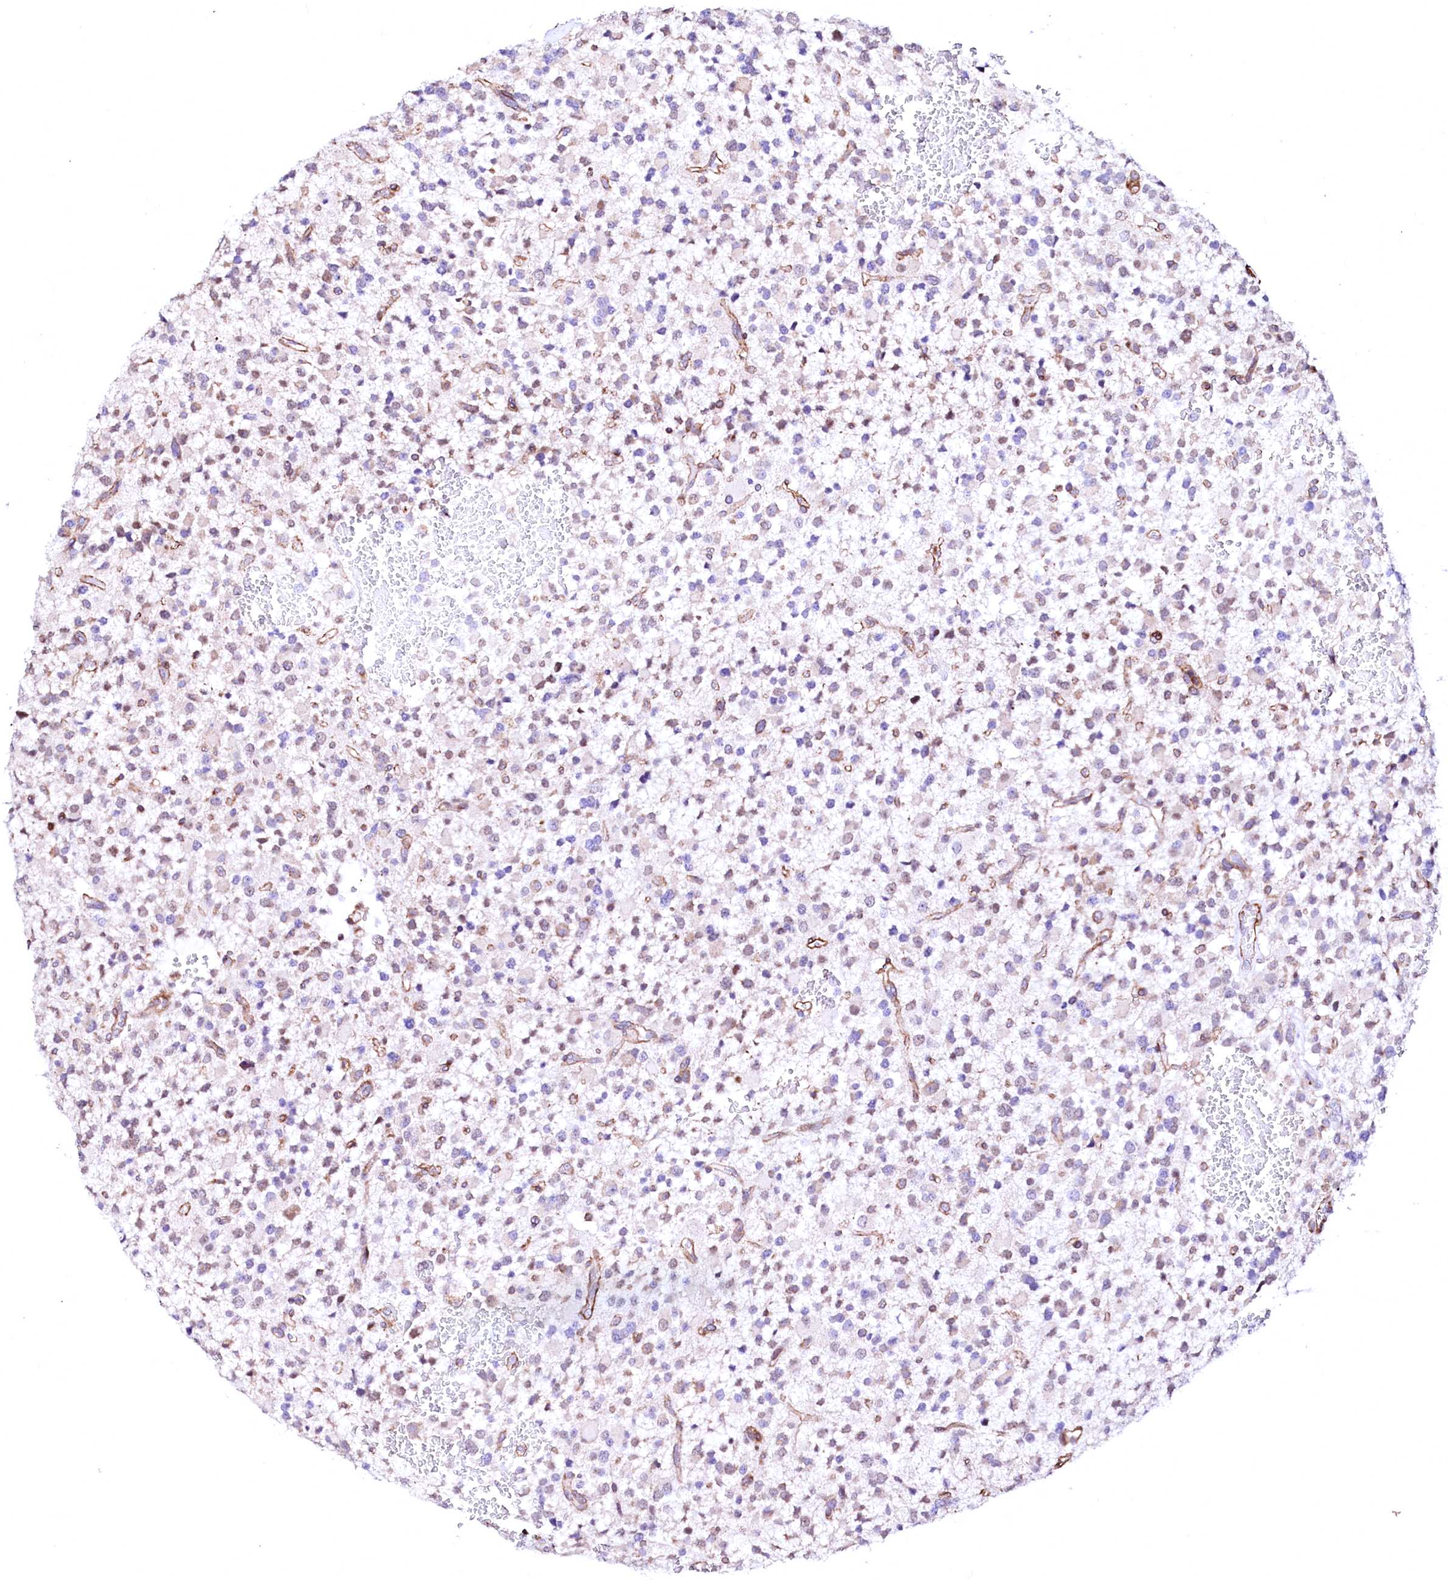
{"staining": {"intensity": "negative", "quantity": "none", "location": "none"}, "tissue": "glioma", "cell_type": "Tumor cells", "image_type": "cancer", "snomed": [{"axis": "morphology", "description": "Glioma, malignant, High grade"}, {"axis": "topography", "description": "Brain"}], "caption": "High magnification brightfield microscopy of malignant glioma (high-grade) stained with DAB (brown) and counterstained with hematoxylin (blue): tumor cells show no significant positivity.", "gene": "GPR176", "patient": {"sex": "male", "age": 34}}